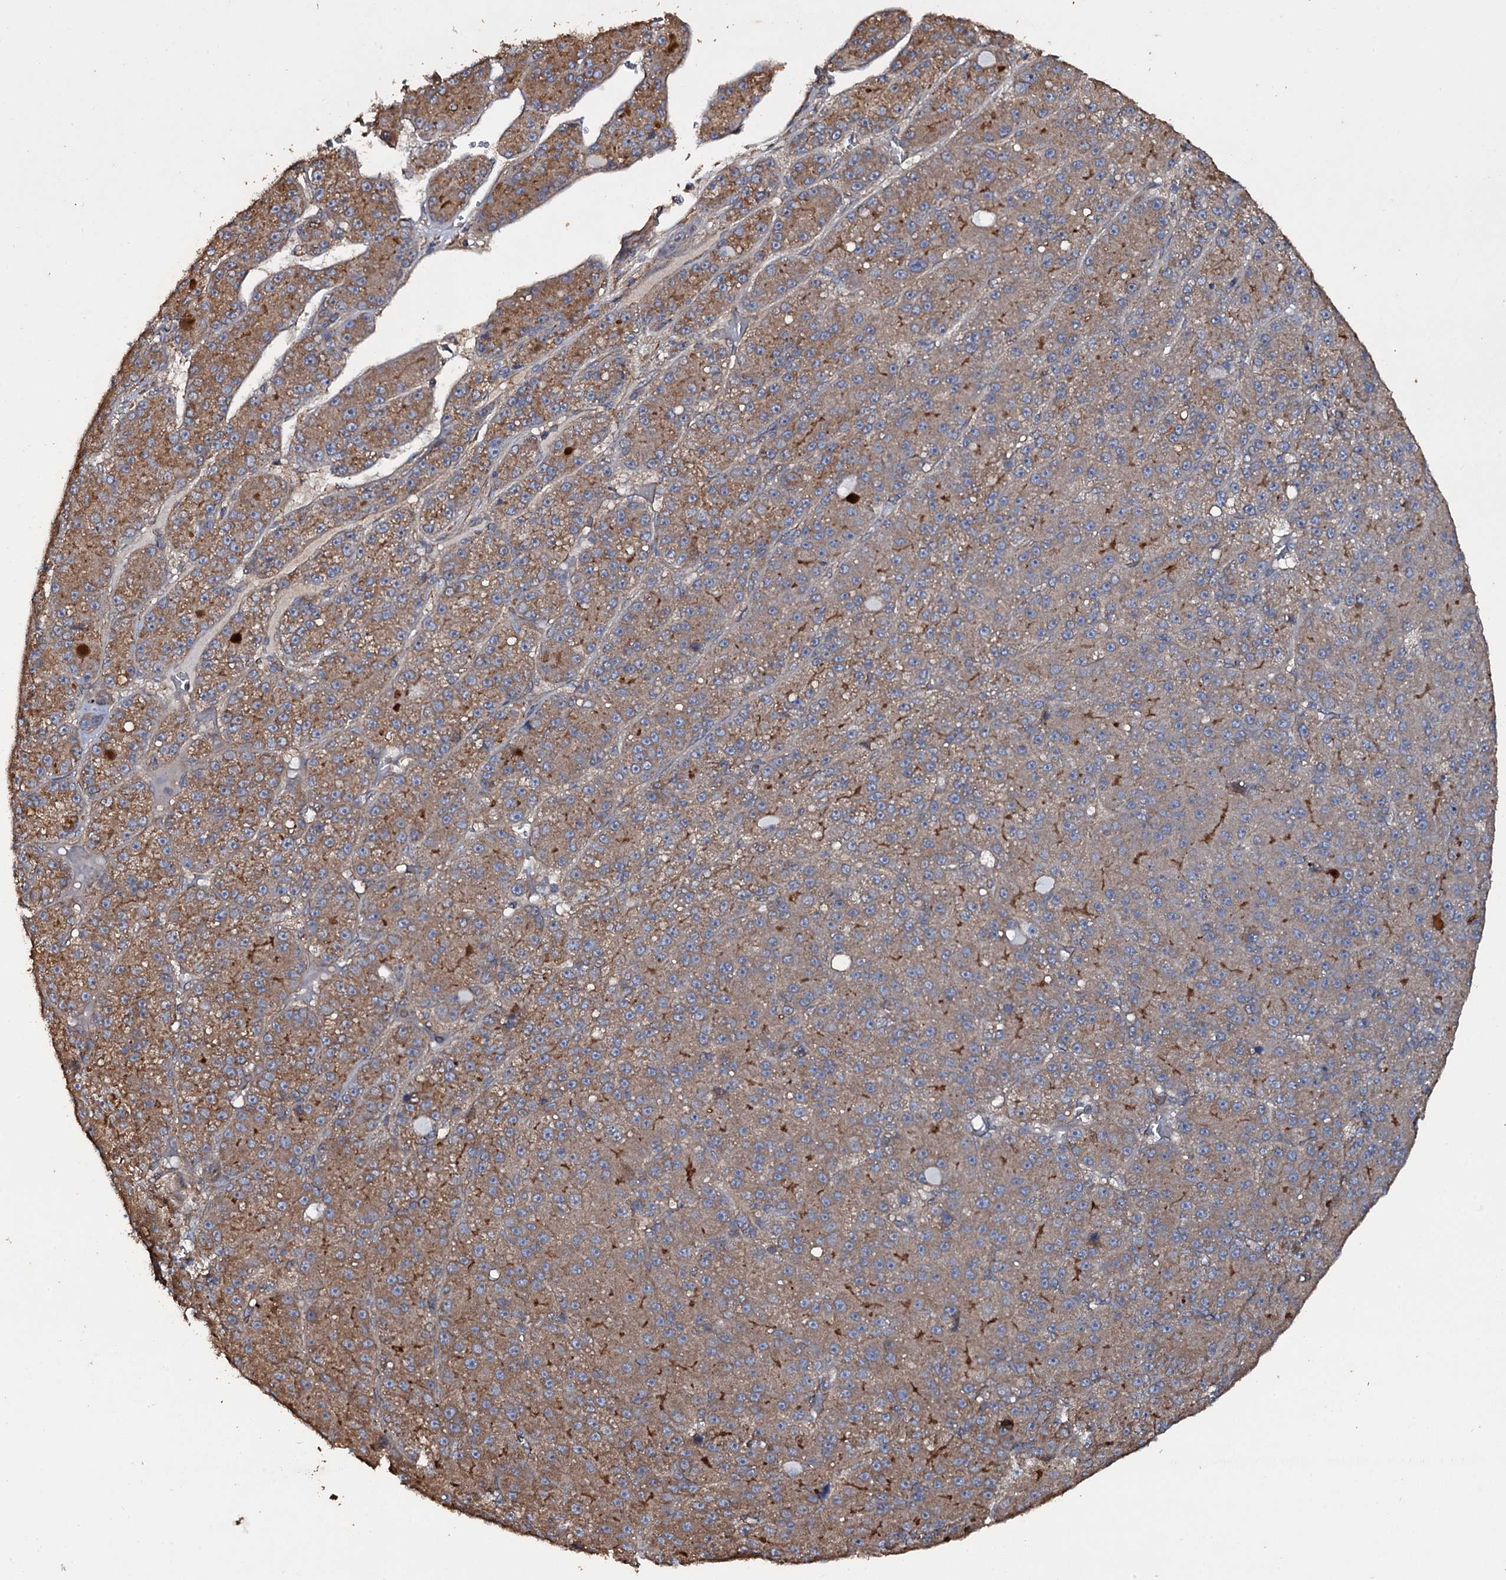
{"staining": {"intensity": "moderate", "quantity": ">75%", "location": "cytoplasmic/membranous"}, "tissue": "liver cancer", "cell_type": "Tumor cells", "image_type": "cancer", "snomed": [{"axis": "morphology", "description": "Carcinoma, Hepatocellular, NOS"}, {"axis": "topography", "description": "Liver"}], "caption": "Immunohistochemistry (IHC) (DAB (3,3'-diaminobenzidine)) staining of human hepatocellular carcinoma (liver) reveals moderate cytoplasmic/membranous protein staining in approximately >75% of tumor cells.", "gene": "TTC23", "patient": {"sex": "male", "age": 67}}